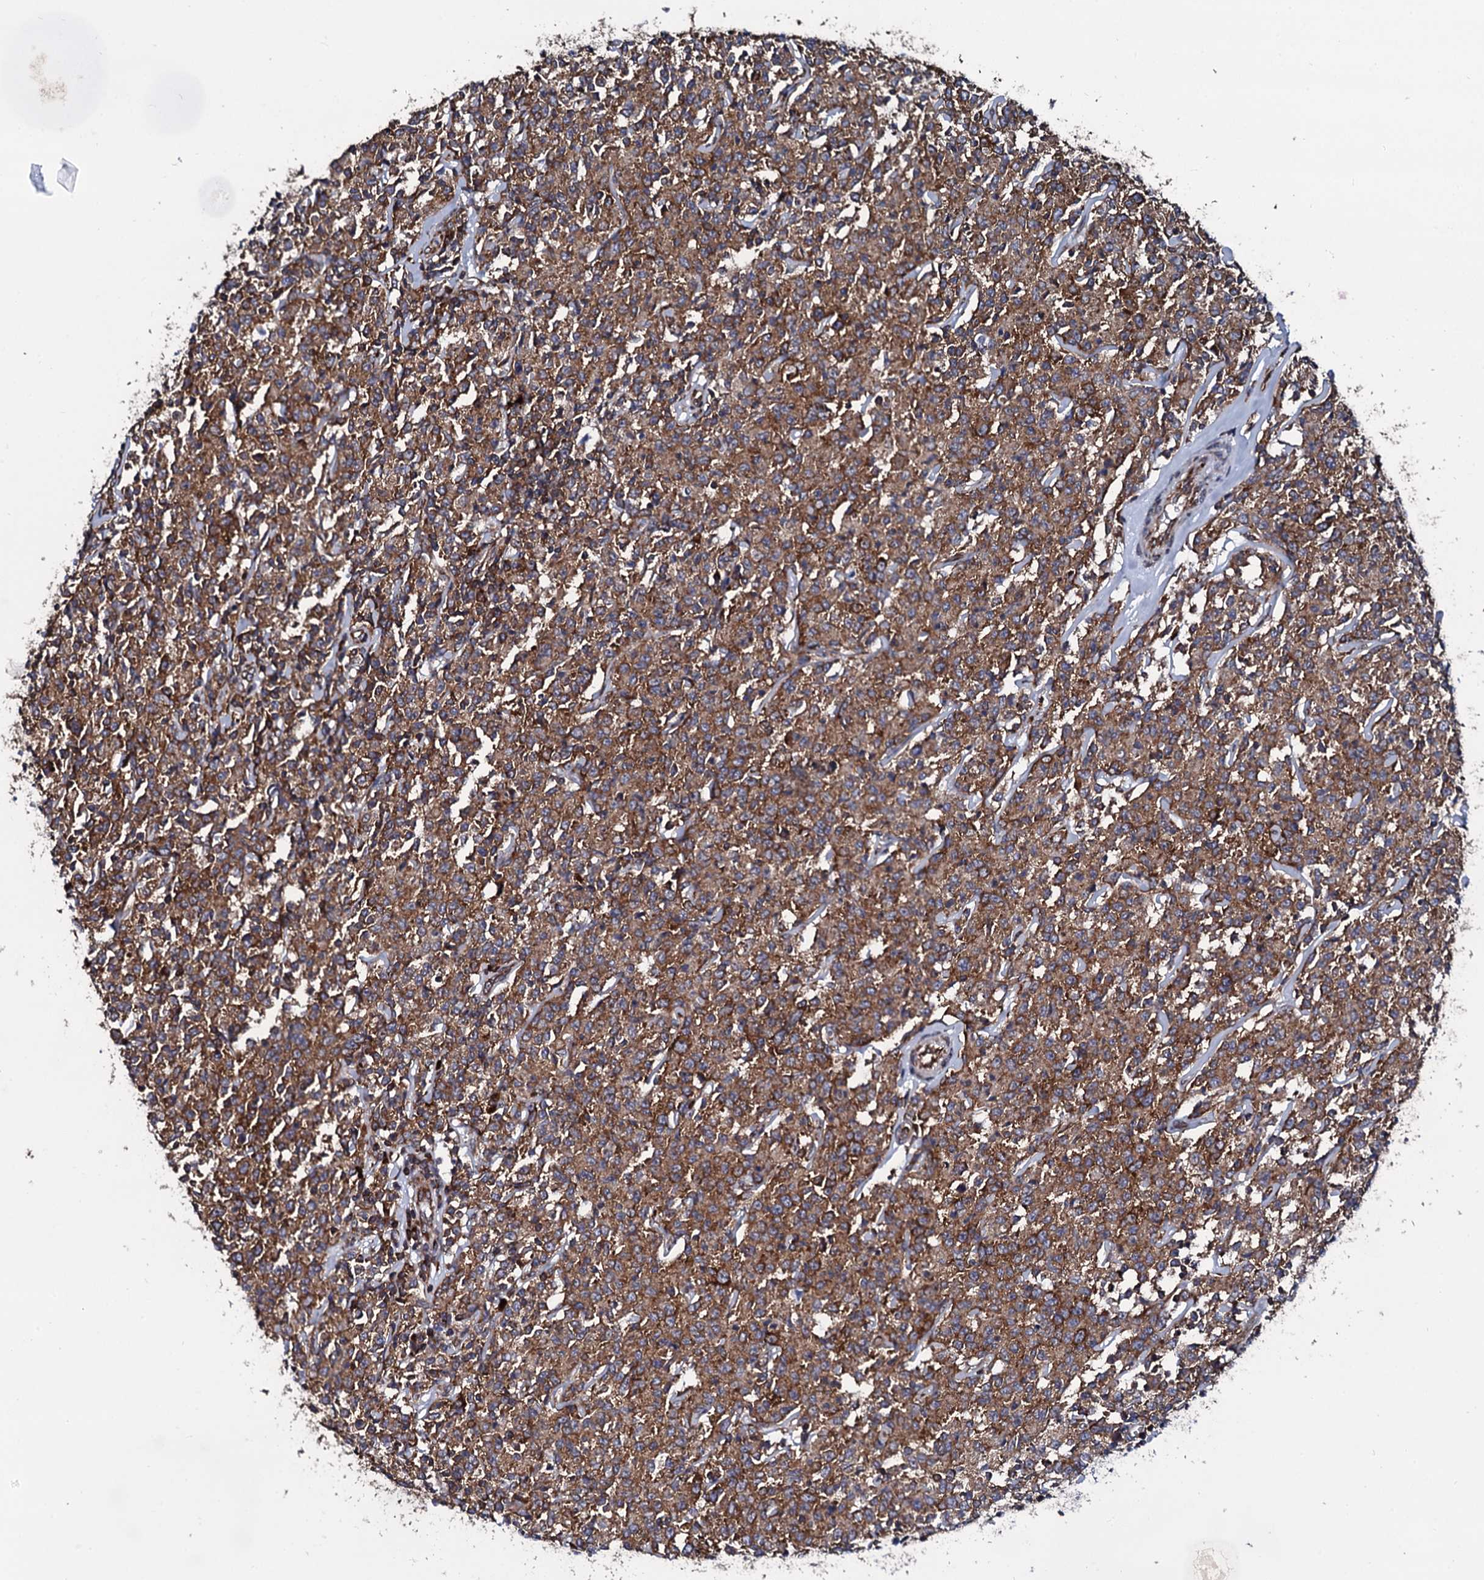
{"staining": {"intensity": "moderate", "quantity": ">75%", "location": "cytoplasmic/membranous"}, "tissue": "lymphoma", "cell_type": "Tumor cells", "image_type": "cancer", "snomed": [{"axis": "morphology", "description": "Malignant lymphoma, non-Hodgkin's type, Low grade"}, {"axis": "topography", "description": "Small intestine"}], "caption": "Approximately >75% of tumor cells in lymphoma reveal moderate cytoplasmic/membranous protein positivity as visualized by brown immunohistochemical staining.", "gene": "SPTY2D1", "patient": {"sex": "female", "age": 59}}